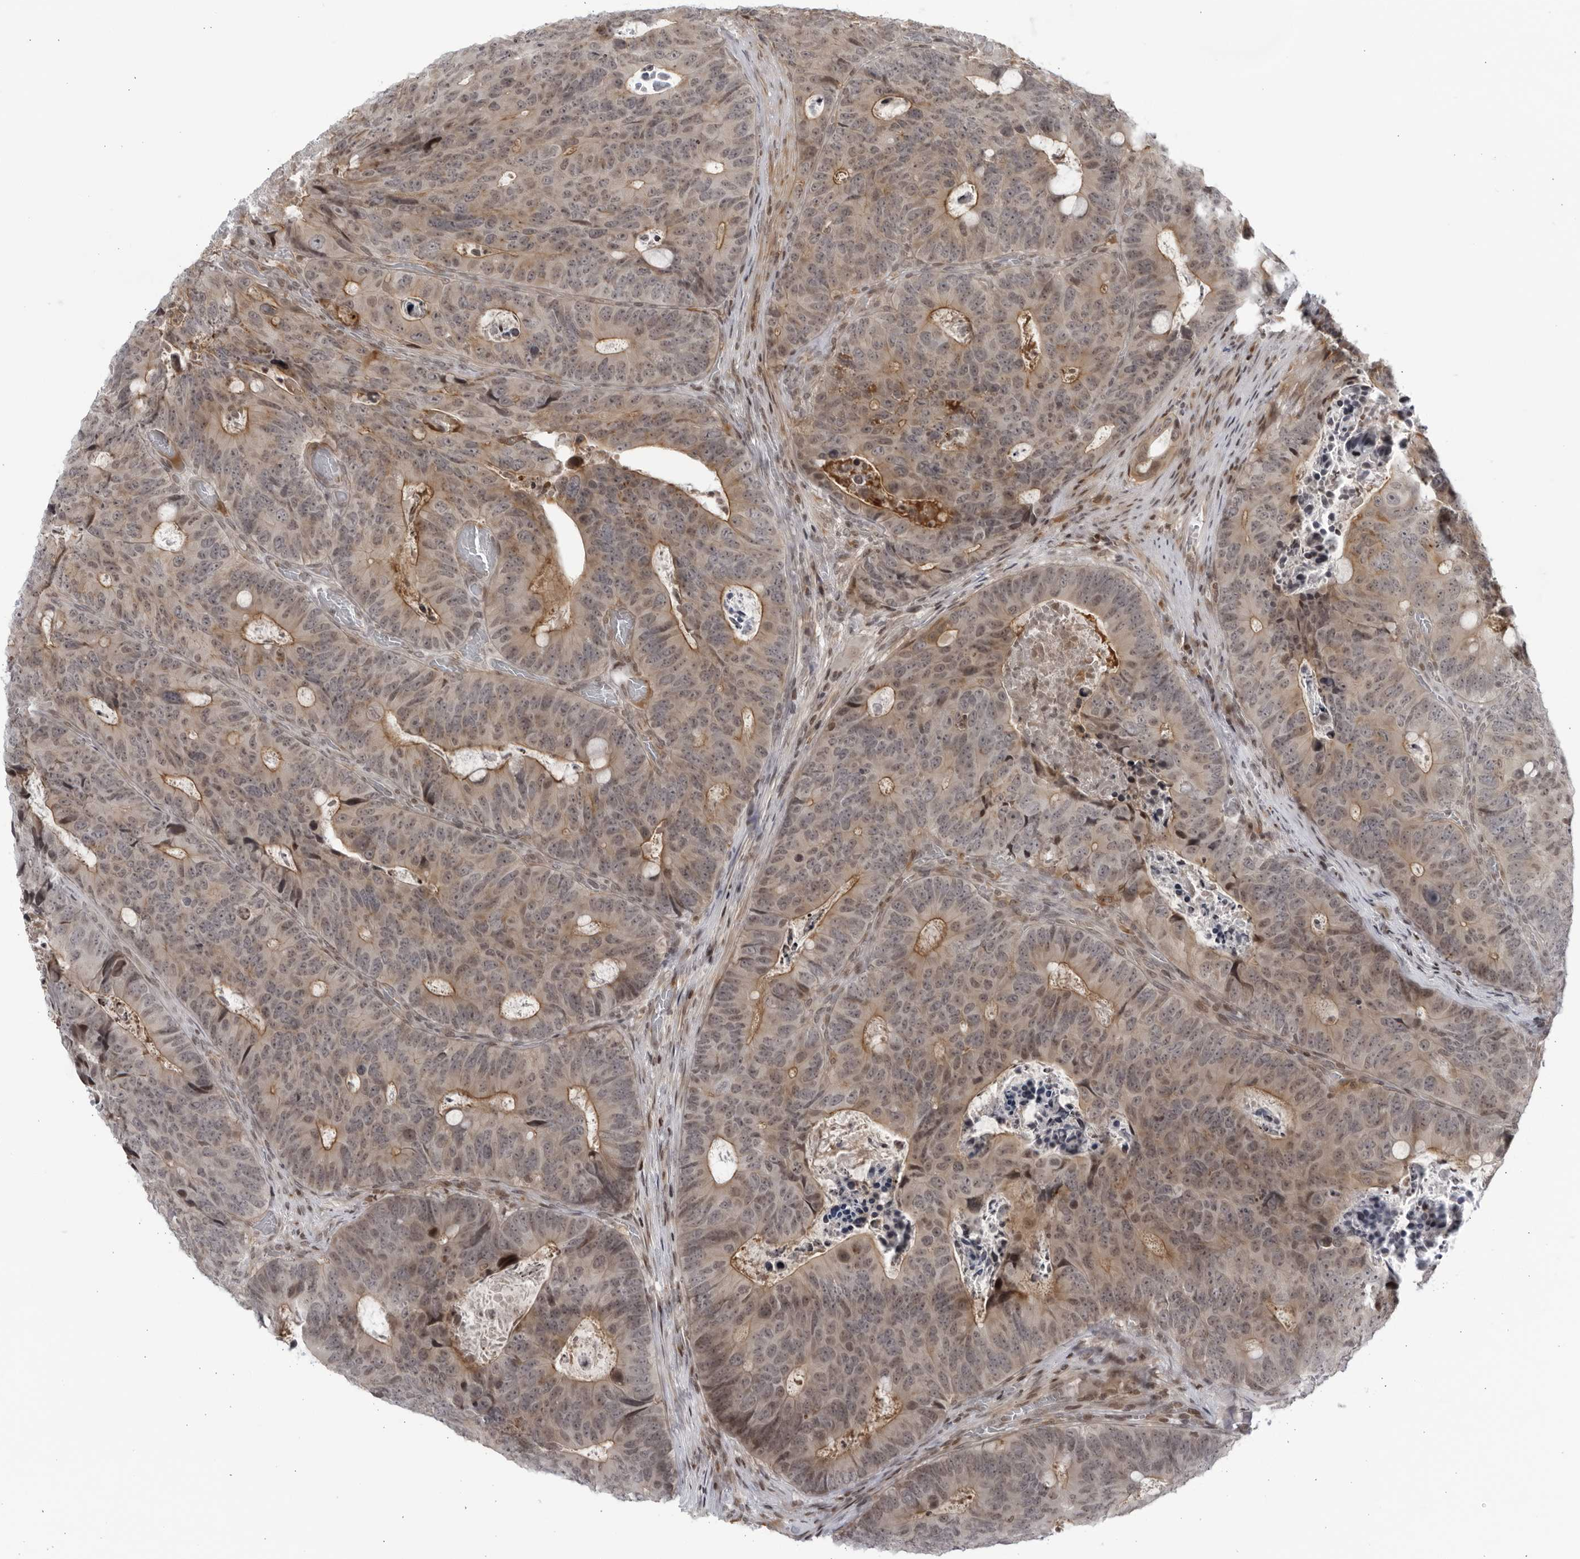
{"staining": {"intensity": "weak", "quantity": ">75%", "location": "cytoplasmic/membranous,nuclear"}, "tissue": "colorectal cancer", "cell_type": "Tumor cells", "image_type": "cancer", "snomed": [{"axis": "morphology", "description": "Adenocarcinoma, NOS"}, {"axis": "topography", "description": "Colon"}], "caption": "About >75% of tumor cells in colorectal cancer show weak cytoplasmic/membranous and nuclear protein staining as visualized by brown immunohistochemical staining.", "gene": "DTL", "patient": {"sex": "male", "age": 87}}